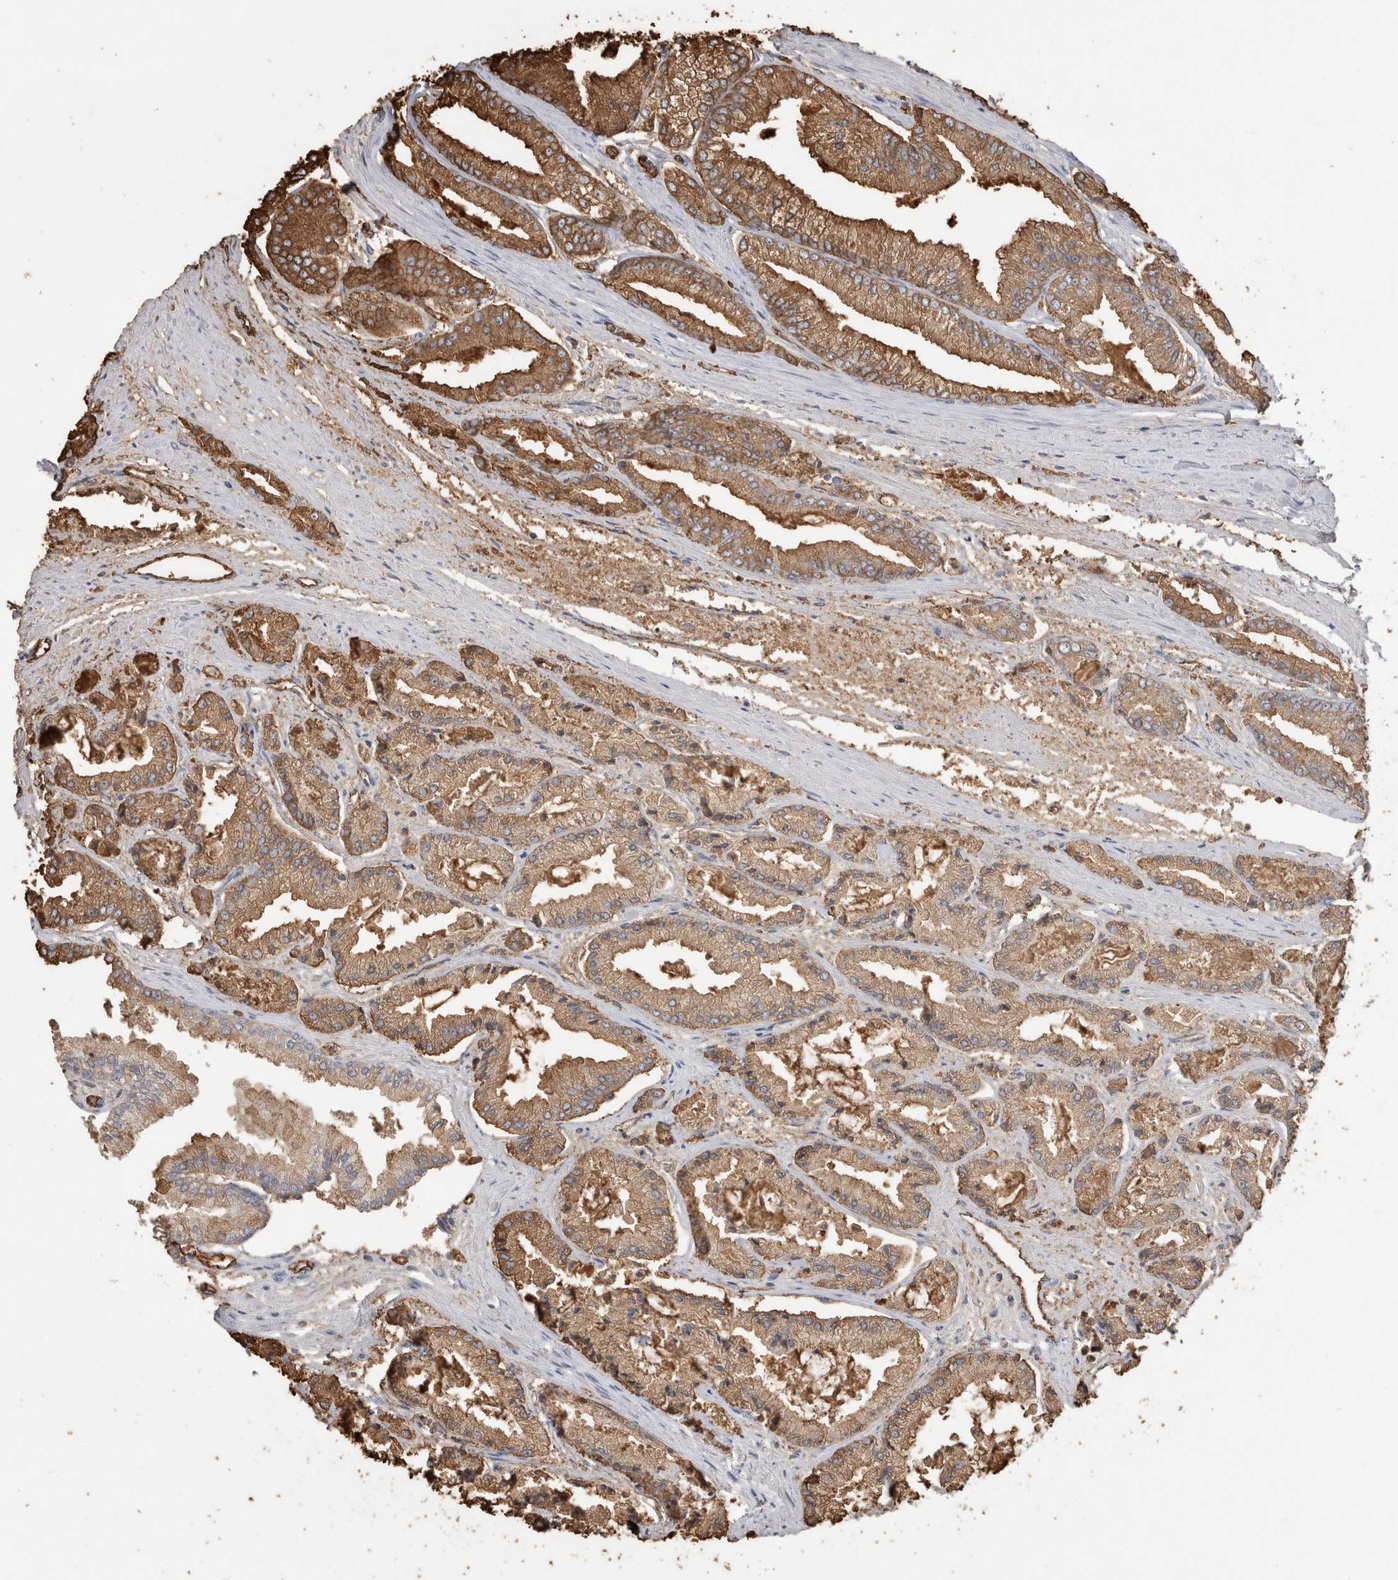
{"staining": {"intensity": "moderate", "quantity": ">75%", "location": "cytoplasmic/membranous"}, "tissue": "prostate cancer", "cell_type": "Tumor cells", "image_type": "cancer", "snomed": [{"axis": "morphology", "description": "Adenocarcinoma, Low grade"}, {"axis": "topography", "description": "Prostate"}], "caption": "Immunohistochemical staining of prostate cancer displays medium levels of moderate cytoplasmic/membranous positivity in approximately >75% of tumor cells.", "gene": "IL17RC", "patient": {"sex": "male", "age": 52}}